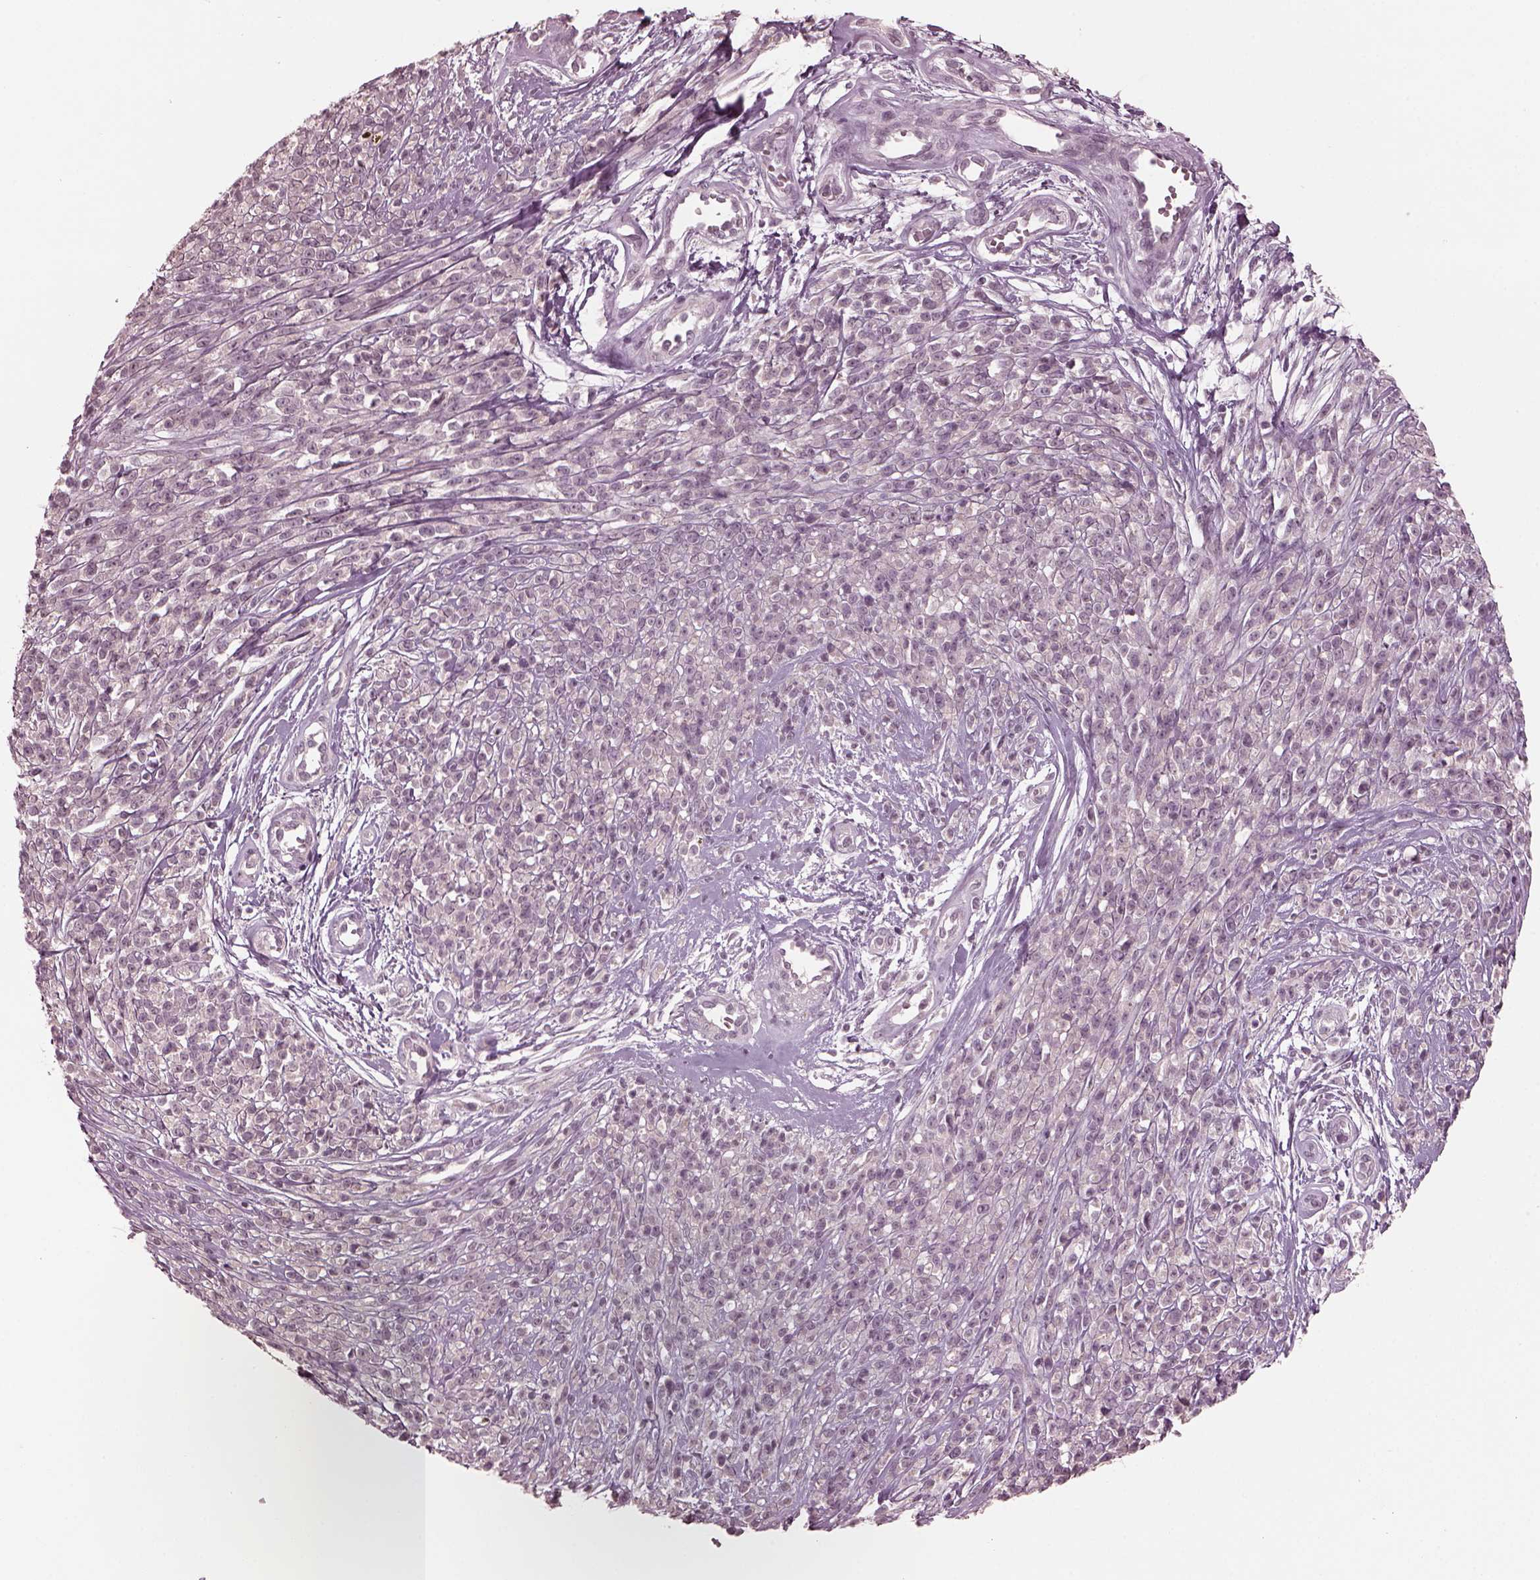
{"staining": {"intensity": "negative", "quantity": "none", "location": "none"}, "tissue": "melanoma", "cell_type": "Tumor cells", "image_type": "cancer", "snomed": [{"axis": "morphology", "description": "Malignant melanoma, NOS"}, {"axis": "topography", "description": "Skin"}, {"axis": "topography", "description": "Skin of trunk"}], "caption": "Melanoma was stained to show a protein in brown. There is no significant staining in tumor cells. The staining was performed using DAB (3,3'-diaminobenzidine) to visualize the protein expression in brown, while the nuclei were stained in blue with hematoxylin (Magnification: 20x).", "gene": "RGS7", "patient": {"sex": "male", "age": 74}}